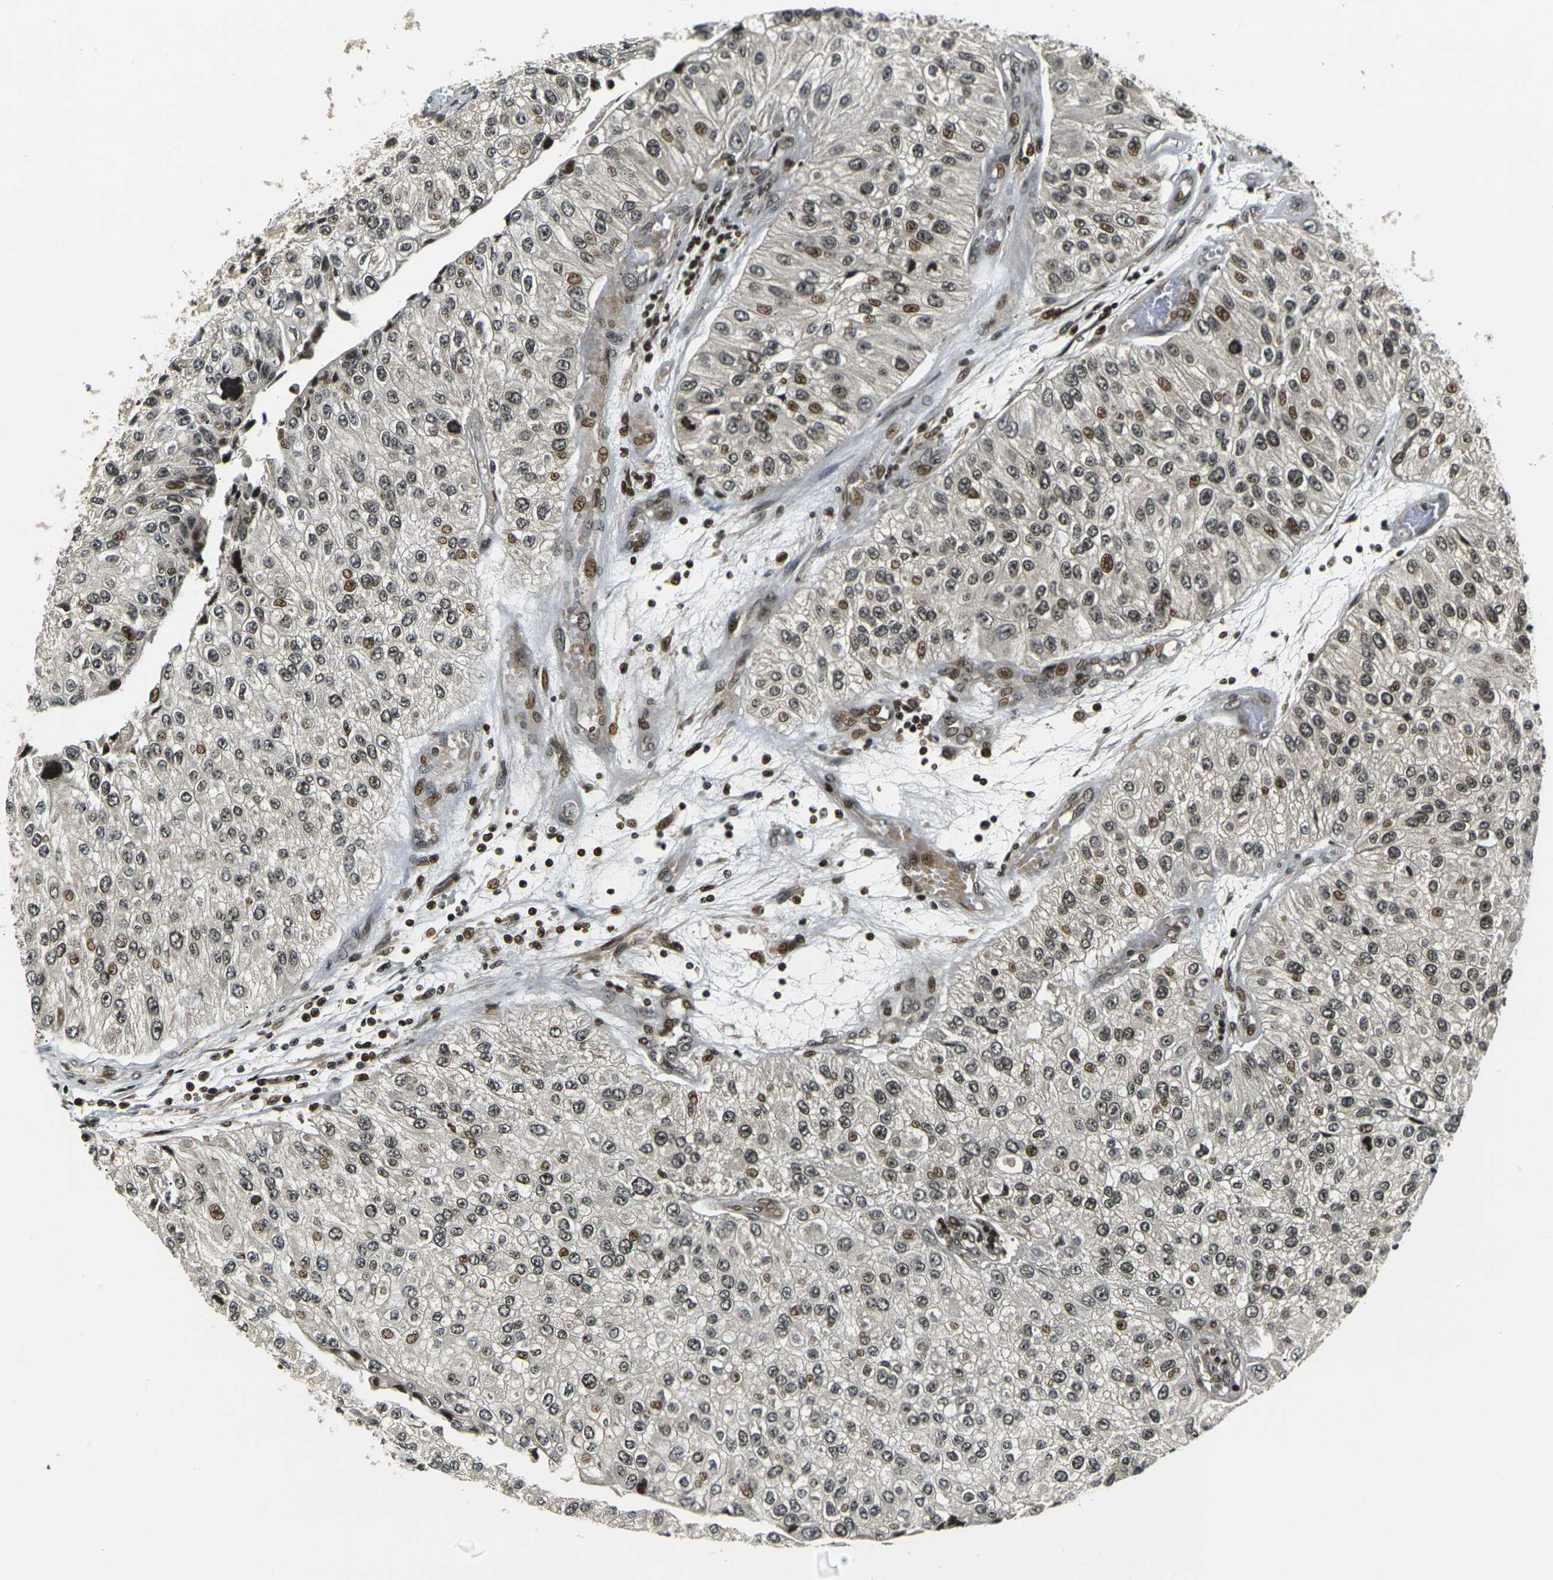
{"staining": {"intensity": "moderate", "quantity": "25%-75%", "location": "nuclear"}, "tissue": "urothelial cancer", "cell_type": "Tumor cells", "image_type": "cancer", "snomed": [{"axis": "morphology", "description": "Urothelial carcinoma, High grade"}, {"axis": "topography", "description": "Kidney"}, {"axis": "topography", "description": "Urinary bladder"}], "caption": "This photomicrograph displays IHC staining of urothelial carcinoma (high-grade), with medium moderate nuclear expression in about 25%-75% of tumor cells.", "gene": "ACTL6A", "patient": {"sex": "male", "age": 77}}